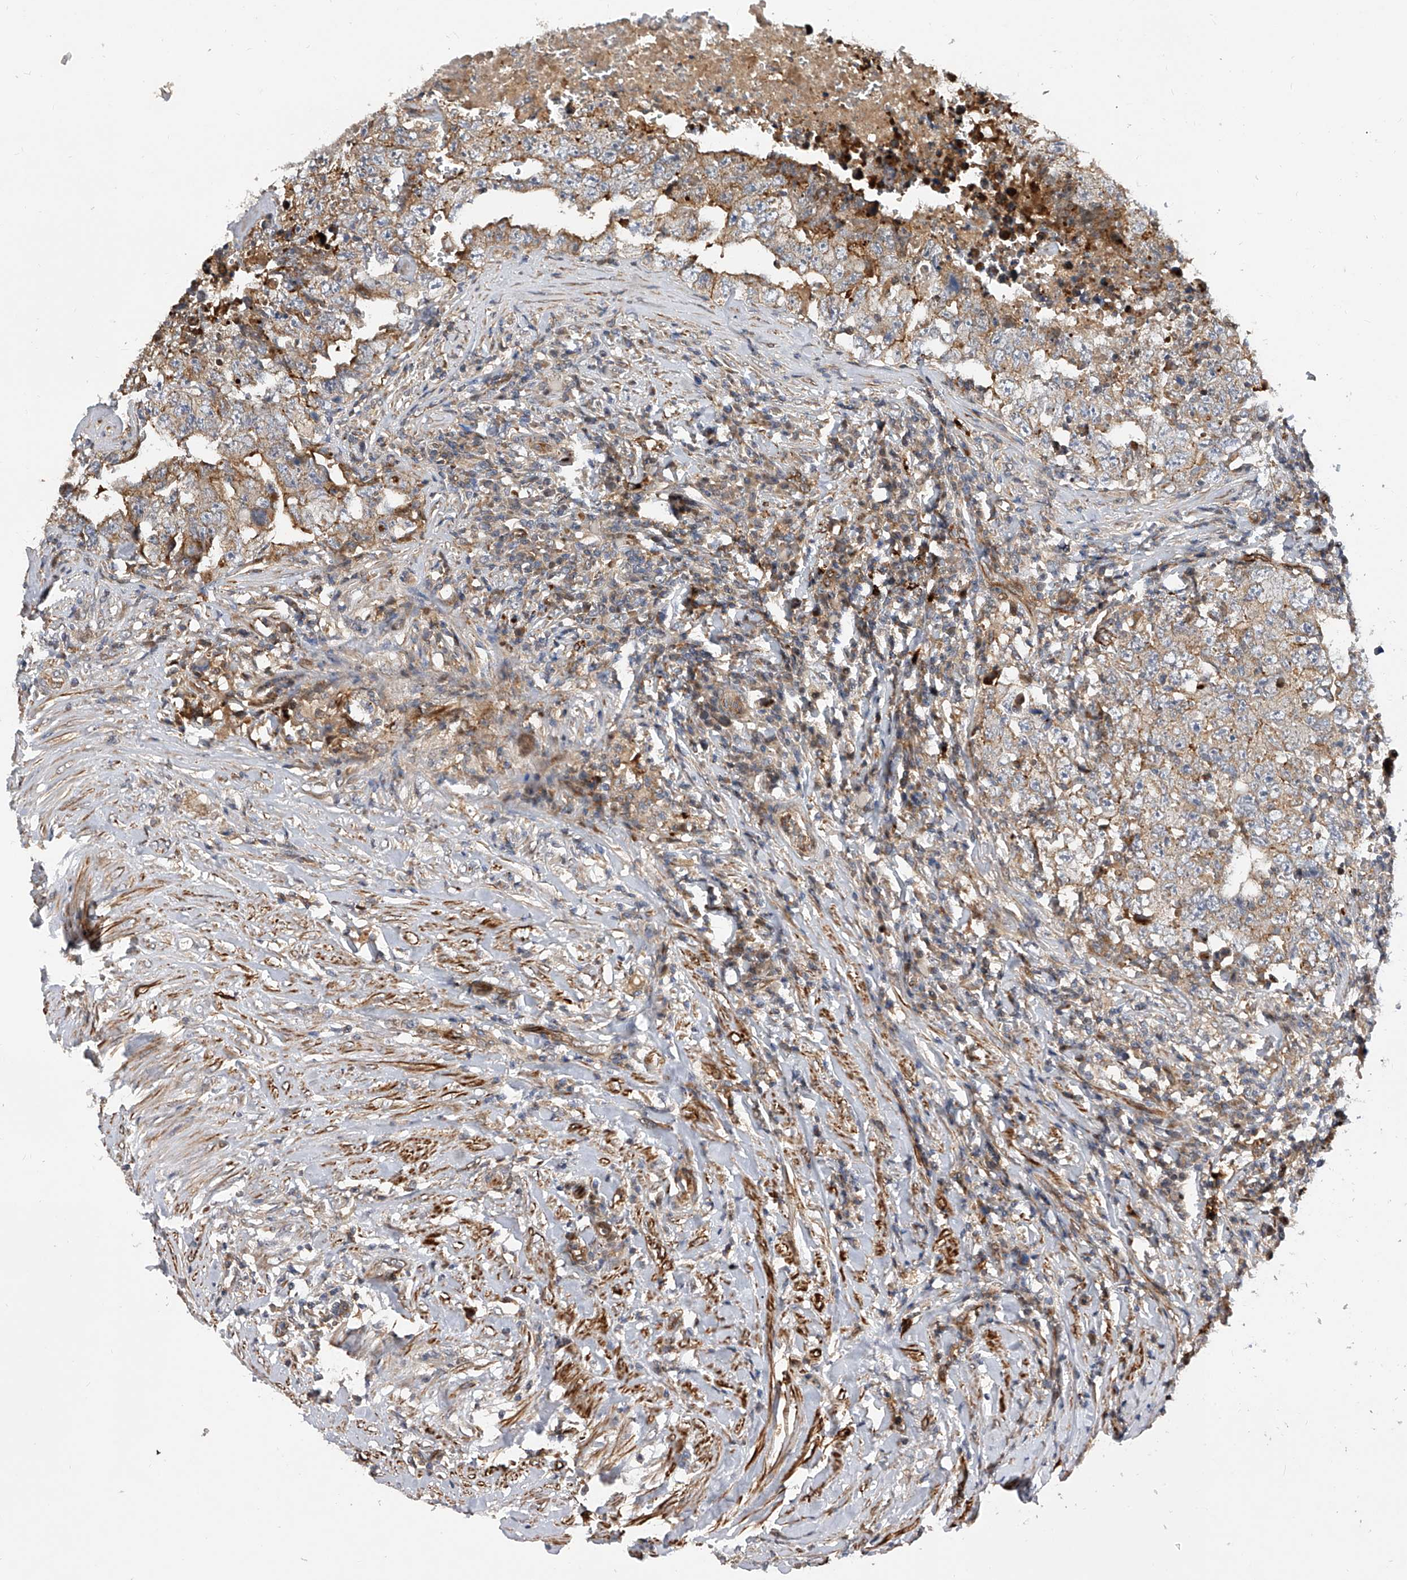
{"staining": {"intensity": "moderate", "quantity": ">75%", "location": "cytoplasmic/membranous"}, "tissue": "testis cancer", "cell_type": "Tumor cells", "image_type": "cancer", "snomed": [{"axis": "morphology", "description": "Carcinoma, Embryonal, NOS"}, {"axis": "topography", "description": "Testis"}], "caption": "Immunohistochemistry (IHC) image of neoplastic tissue: human testis cancer (embryonal carcinoma) stained using immunohistochemistry demonstrates medium levels of moderate protein expression localized specifically in the cytoplasmic/membranous of tumor cells, appearing as a cytoplasmic/membranous brown color.", "gene": "PDSS2", "patient": {"sex": "male", "age": 26}}